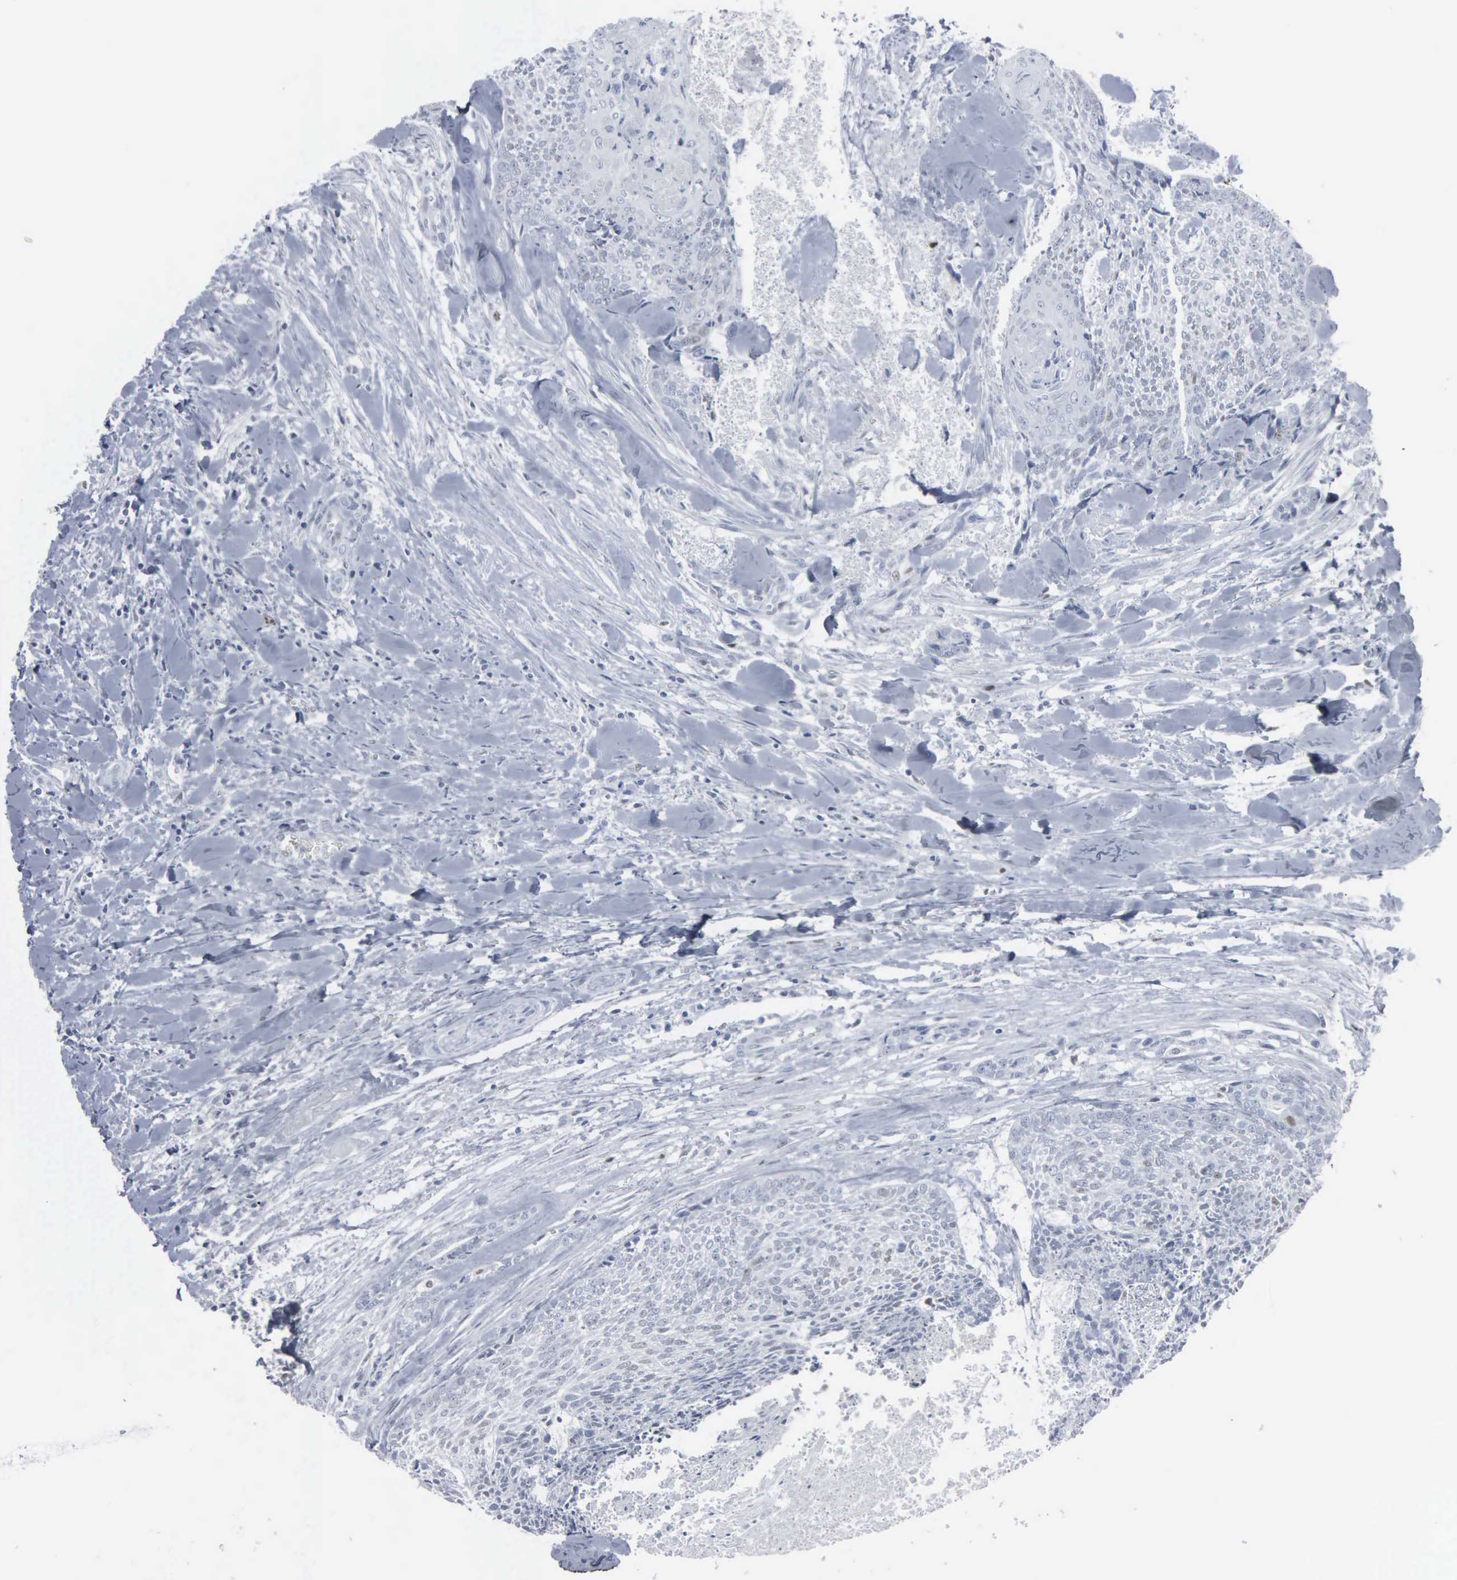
{"staining": {"intensity": "negative", "quantity": "none", "location": "none"}, "tissue": "head and neck cancer", "cell_type": "Tumor cells", "image_type": "cancer", "snomed": [{"axis": "morphology", "description": "Squamous cell carcinoma, NOS"}, {"axis": "topography", "description": "Salivary gland"}, {"axis": "topography", "description": "Head-Neck"}], "caption": "Immunohistochemical staining of human head and neck squamous cell carcinoma displays no significant expression in tumor cells.", "gene": "CCND3", "patient": {"sex": "male", "age": 70}}